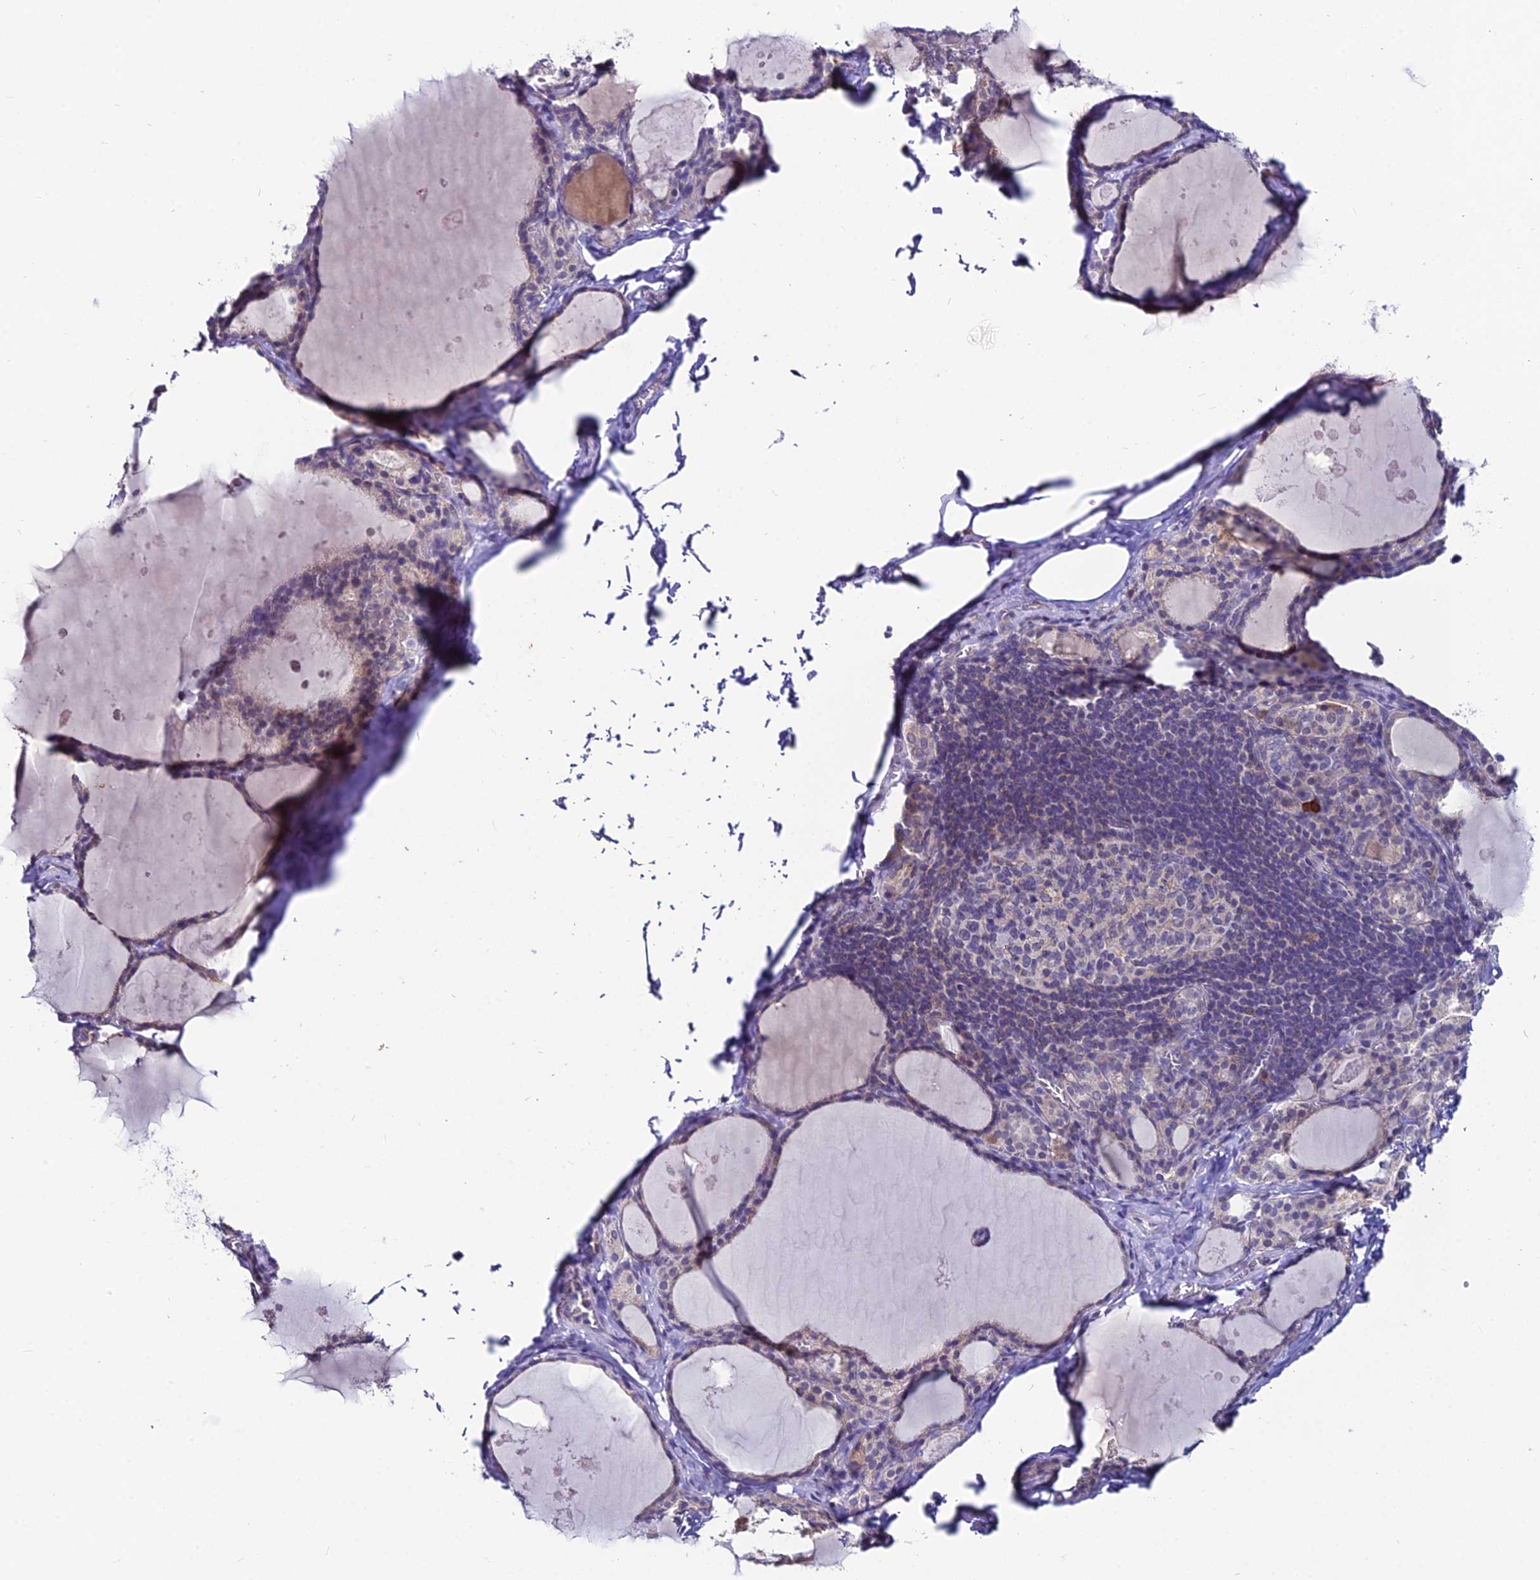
{"staining": {"intensity": "weak", "quantity": "25%-75%", "location": "cytoplasmic/membranous"}, "tissue": "thyroid gland", "cell_type": "Glandular cells", "image_type": "normal", "snomed": [{"axis": "morphology", "description": "Normal tissue, NOS"}, {"axis": "topography", "description": "Thyroid gland"}], "caption": "Weak cytoplasmic/membranous protein expression is identified in approximately 25%-75% of glandular cells in thyroid gland. (DAB IHC, brown staining for protein, blue staining for nuclei).", "gene": "LGALS7", "patient": {"sex": "male", "age": 56}}